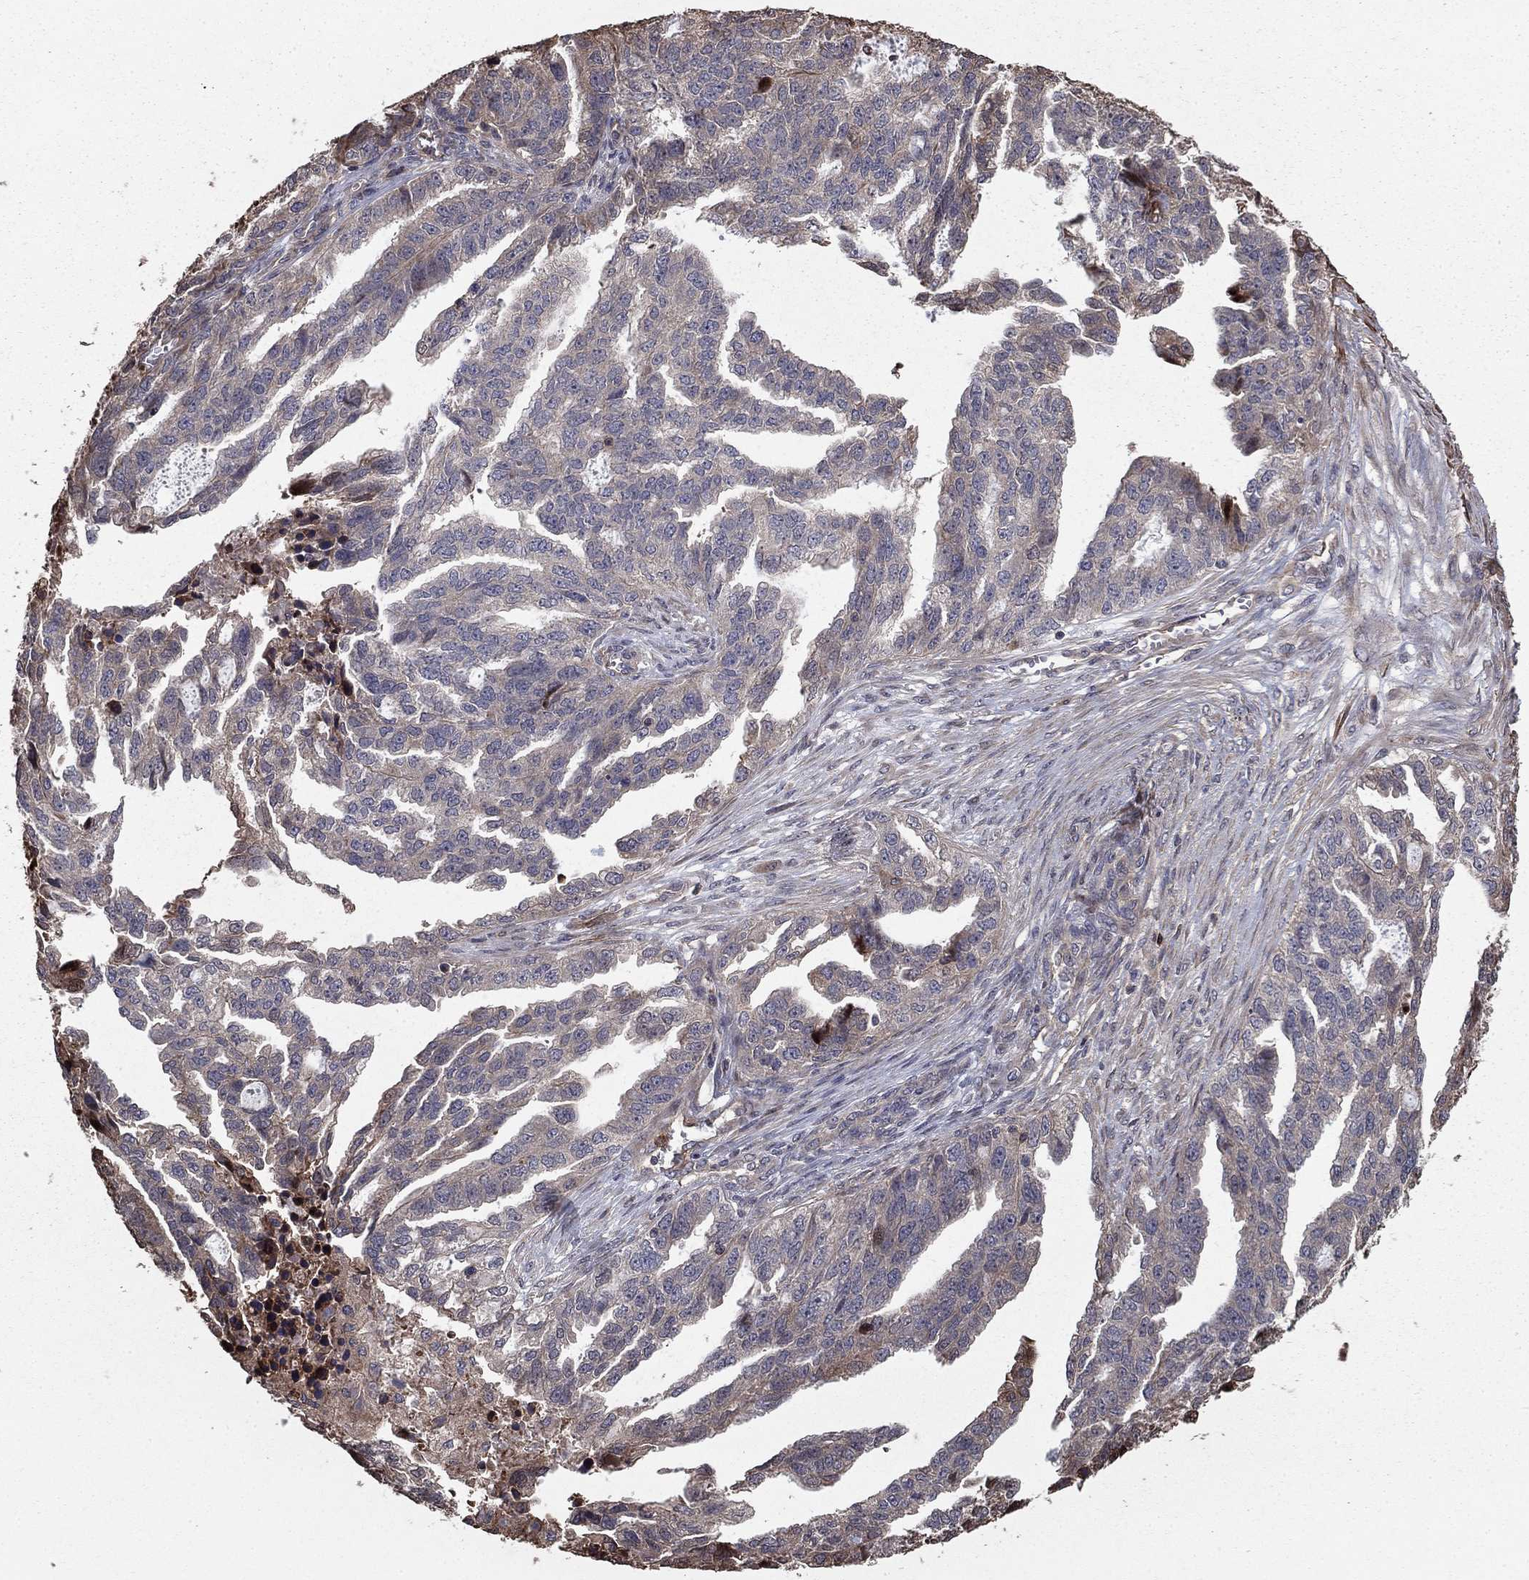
{"staining": {"intensity": "negative", "quantity": "none", "location": "none"}, "tissue": "ovarian cancer", "cell_type": "Tumor cells", "image_type": "cancer", "snomed": [{"axis": "morphology", "description": "Cystadenocarcinoma, serous, NOS"}, {"axis": "topography", "description": "Ovary"}], "caption": "Image shows no significant protein positivity in tumor cells of ovarian cancer (serous cystadenocarcinoma).", "gene": "GYG1", "patient": {"sex": "female", "age": 51}}